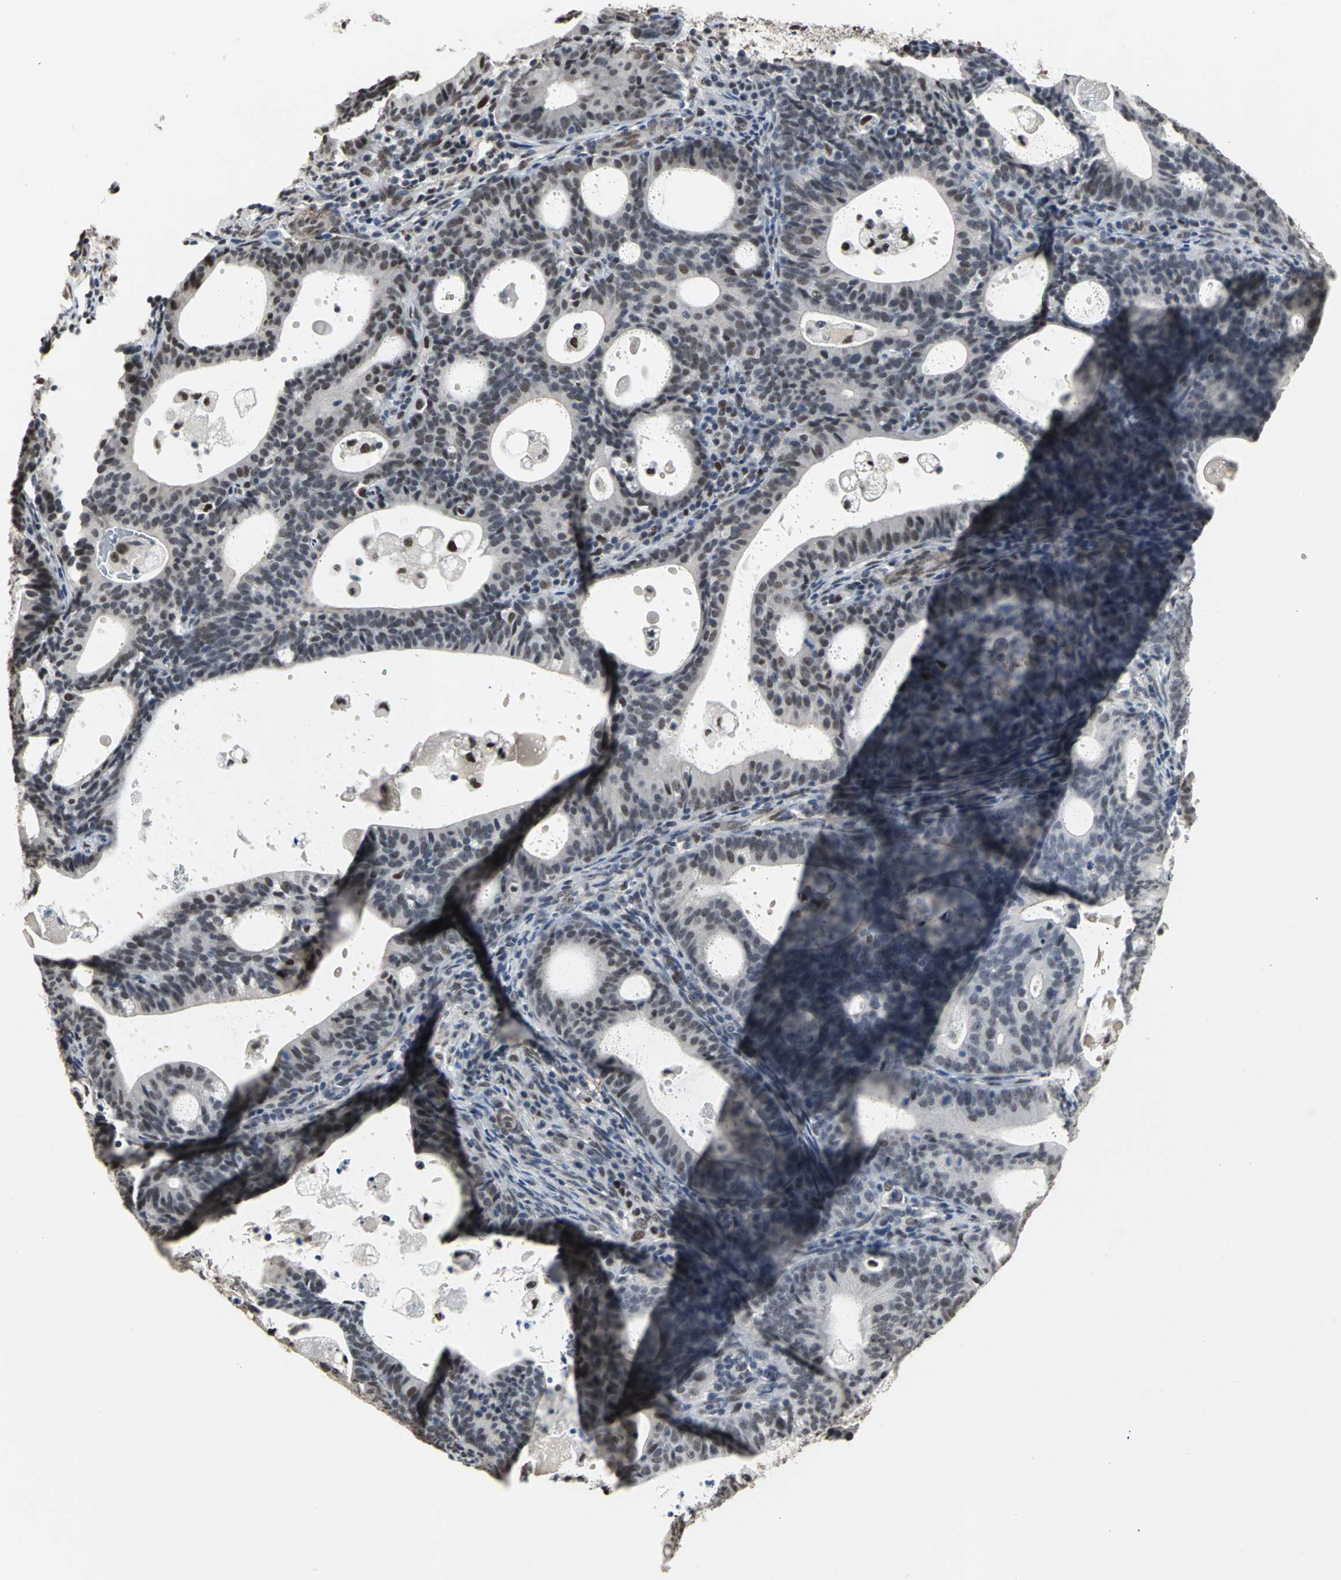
{"staining": {"intensity": "weak", "quantity": ">75%", "location": "nuclear"}, "tissue": "endometrial cancer", "cell_type": "Tumor cells", "image_type": "cancer", "snomed": [{"axis": "morphology", "description": "Adenocarcinoma, NOS"}, {"axis": "topography", "description": "Uterus"}], "caption": "Immunohistochemical staining of endometrial cancer (adenocarcinoma) displays weak nuclear protein positivity in about >75% of tumor cells.", "gene": "CCDC88C", "patient": {"sex": "female", "age": 83}}